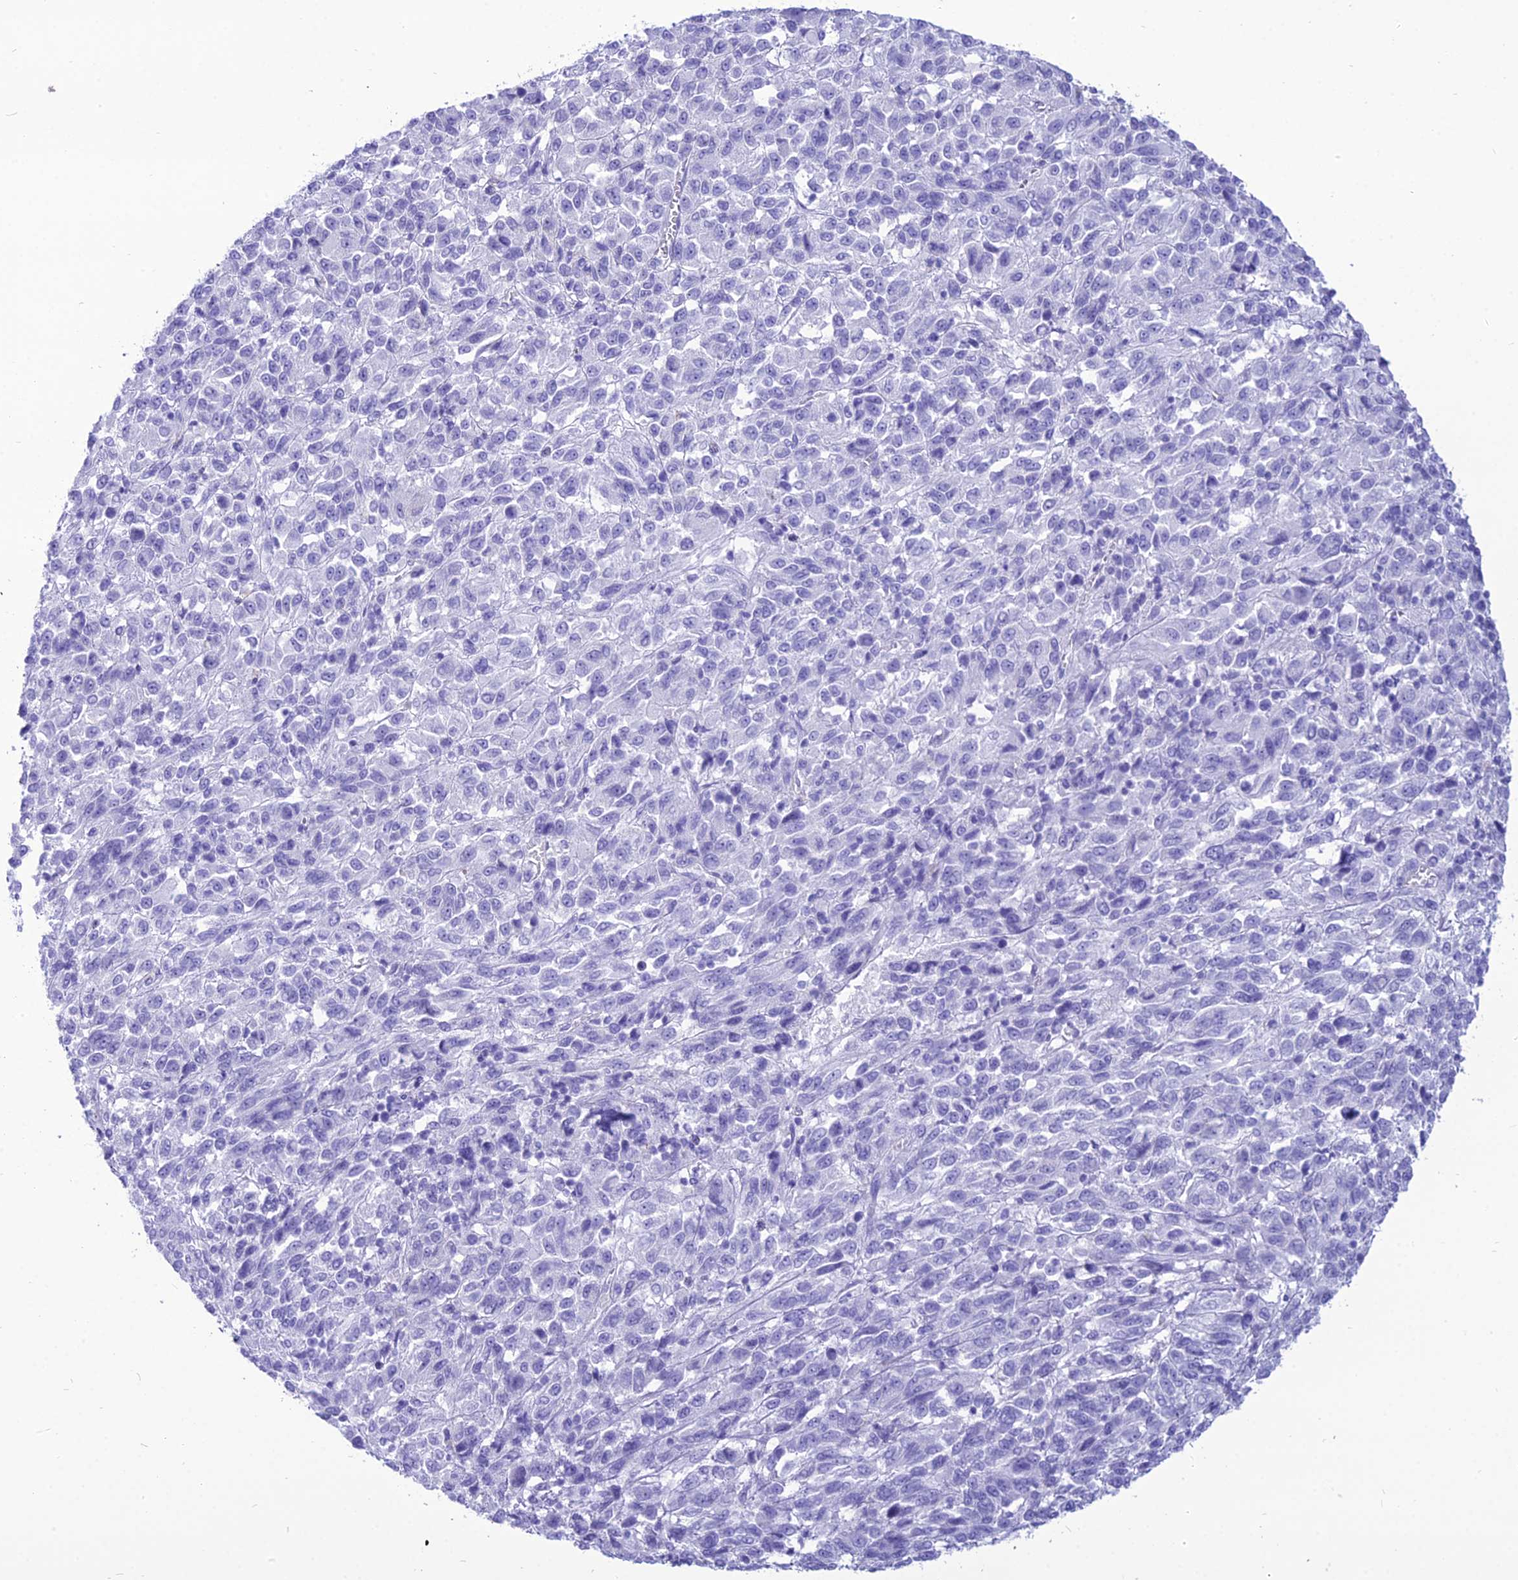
{"staining": {"intensity": "negative", "quantity": "none", "location": "none"}, "tissue": "melanoma", "cell_type": "Tumor cells", "image_type": "cancer", "snomed": [{"axis": "morphology", "description": "Malignant melanoma, Metastatic site"}, {"axis": "topography", "description": "Lung"}], "caption": "Immunohistochemistry image of human melanoma stained for a protein (brown), which displays no expression in tumor cells.", "gene": "PNMA5", "patient": {"sex": "male", "age": 64}}